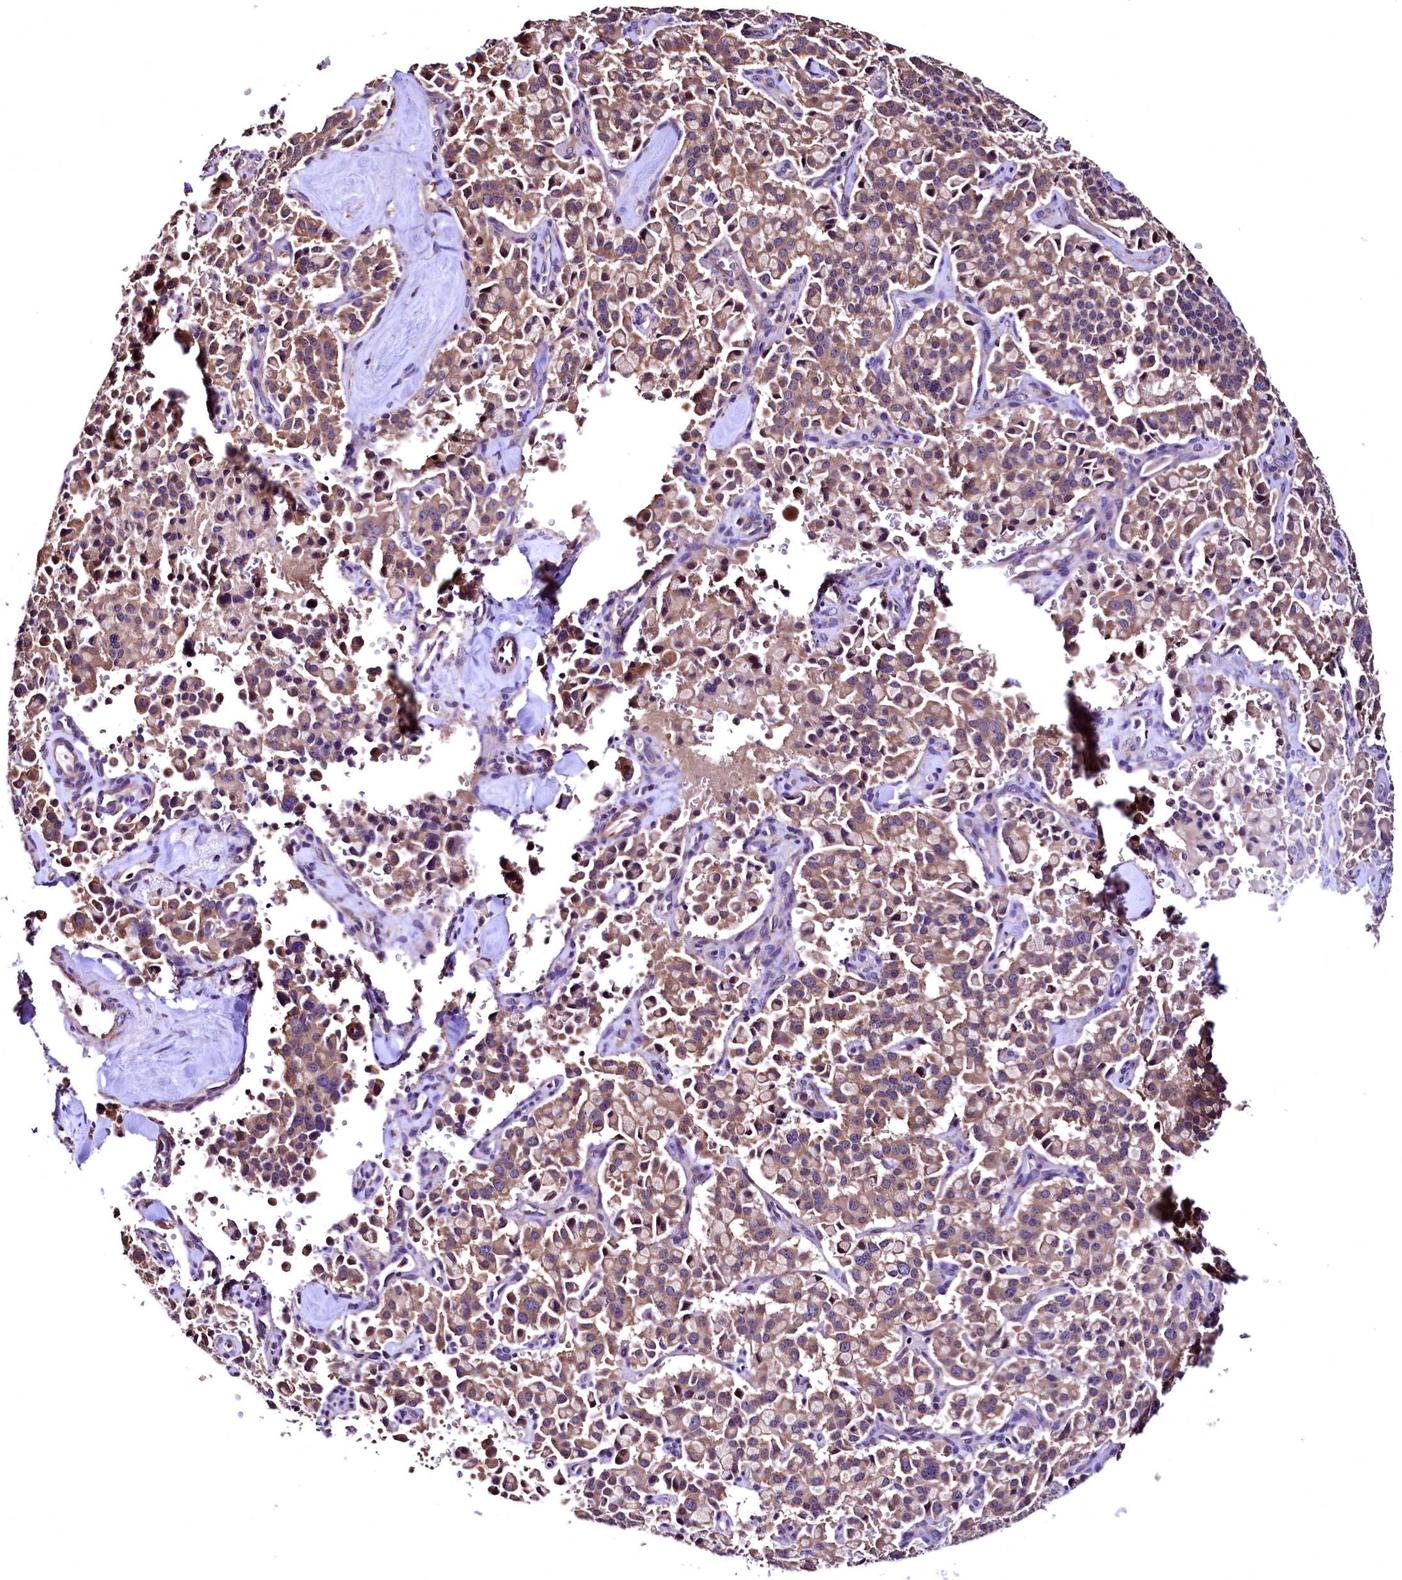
{"staining": {"intensity": "moderate", "quantity": "25%-75%", "location": "cytoplasmic/membranous"}, "tissue": "pancreatic cancer", "cell_type": "Tumor cells", "image_type": "cancer", "snomed": [{"axis": "morphology", "description": "Adenocarcinoma, NOS"}, {"axis": "topography", "description": "Pancreas"}], "caption": "Immunohistochemical staining of adenocarcinoma (pancreatic) displays medium levels of moderate cytoplasmic/membranous expression in approximately 25%-75% of tumor cells.", "gene": "LRSAM1", "patient": {"sex": "male", "age": 65}}